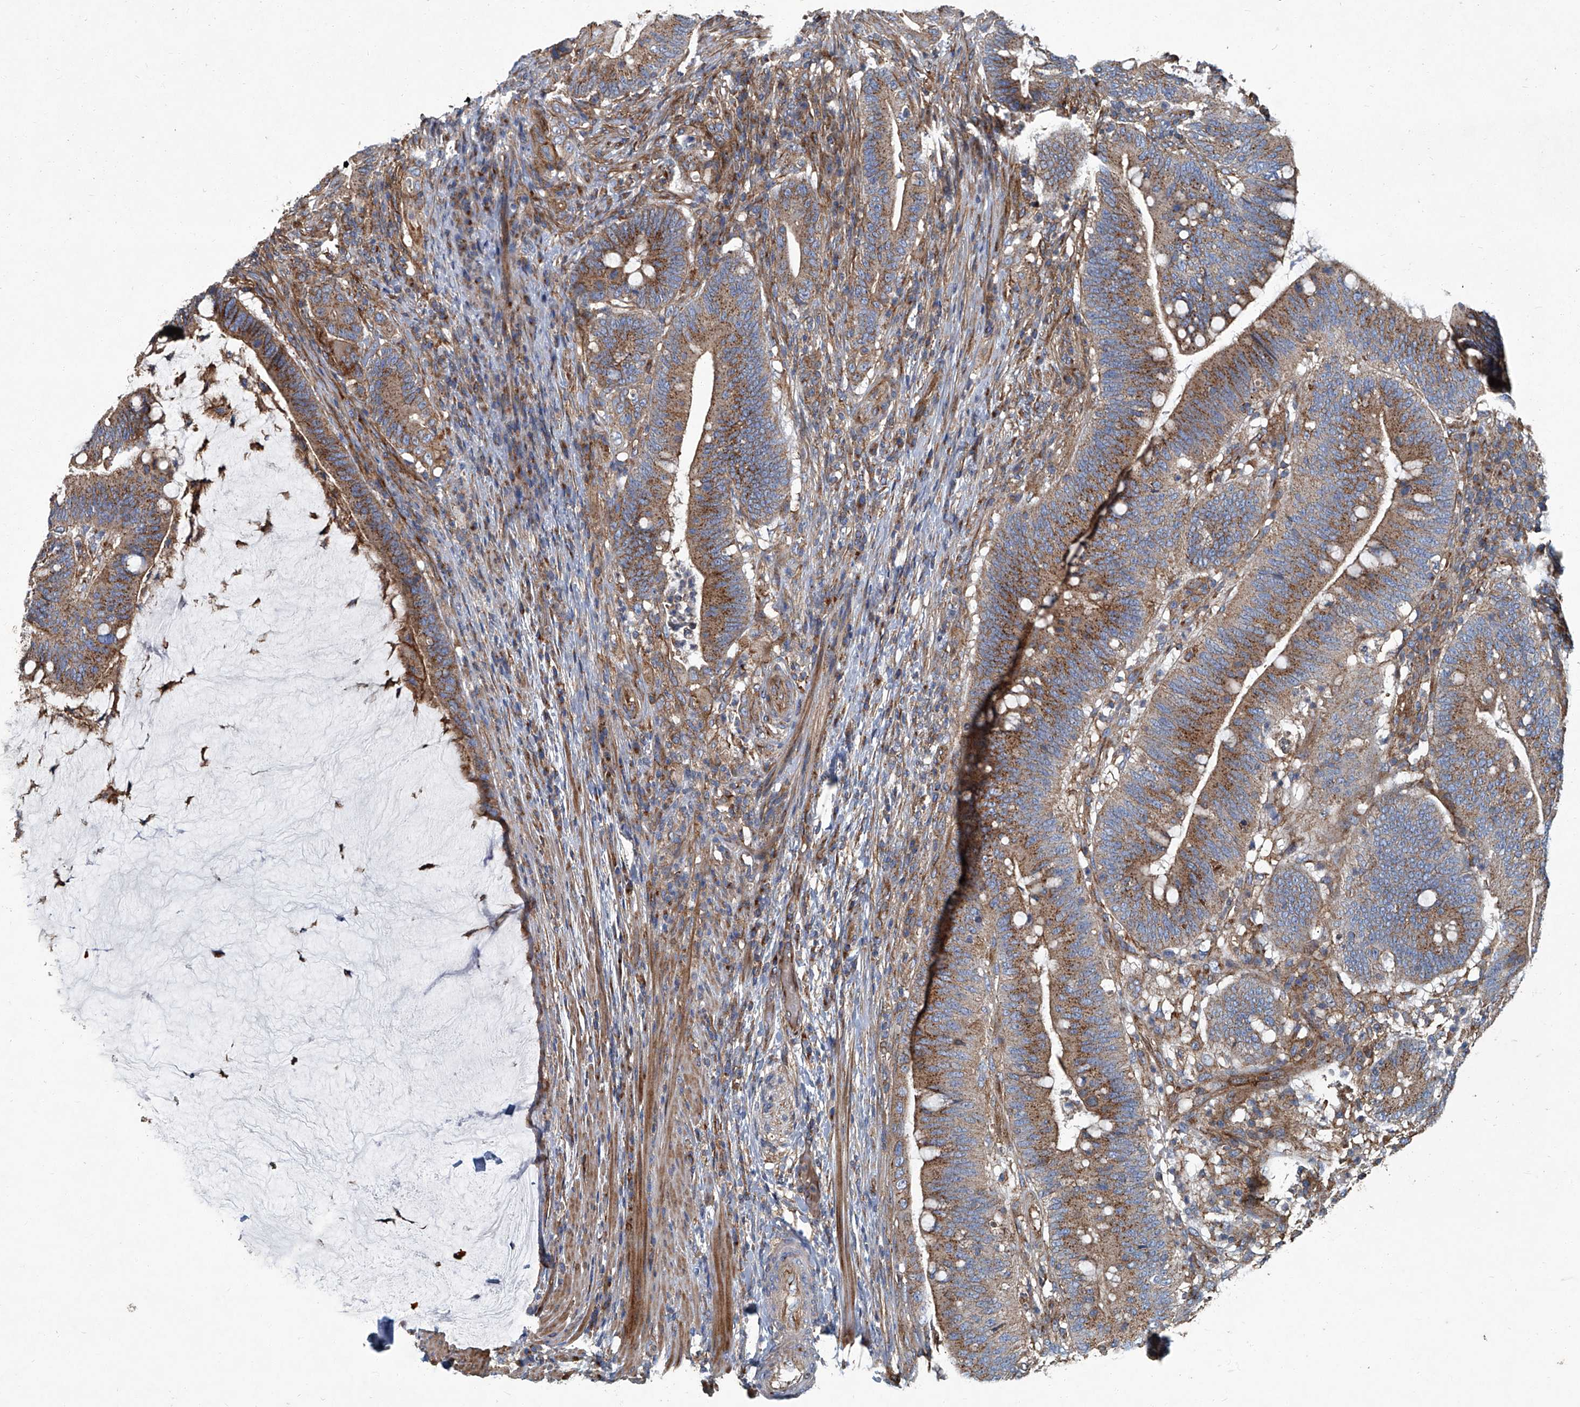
{"staining": {"intensity": "moderate", "quantity": ">75%", "location": "cytoplasmic/membranous"}, "tissue": "colorectal cancer", "cell_type": "Tumor cells", "image_type": "cancer", "snomed": [{"axis": "morphology", "description": "Adenocarcinoma, NOS"}, {"axis": "topography", "description": "Colon"}], "caption": "Human colorectal cancer stained with a protein marker demonstrates moderate staining in tumor cells.", "gene": "PIGH", "patient": {"sex": "female", "age": 66}}